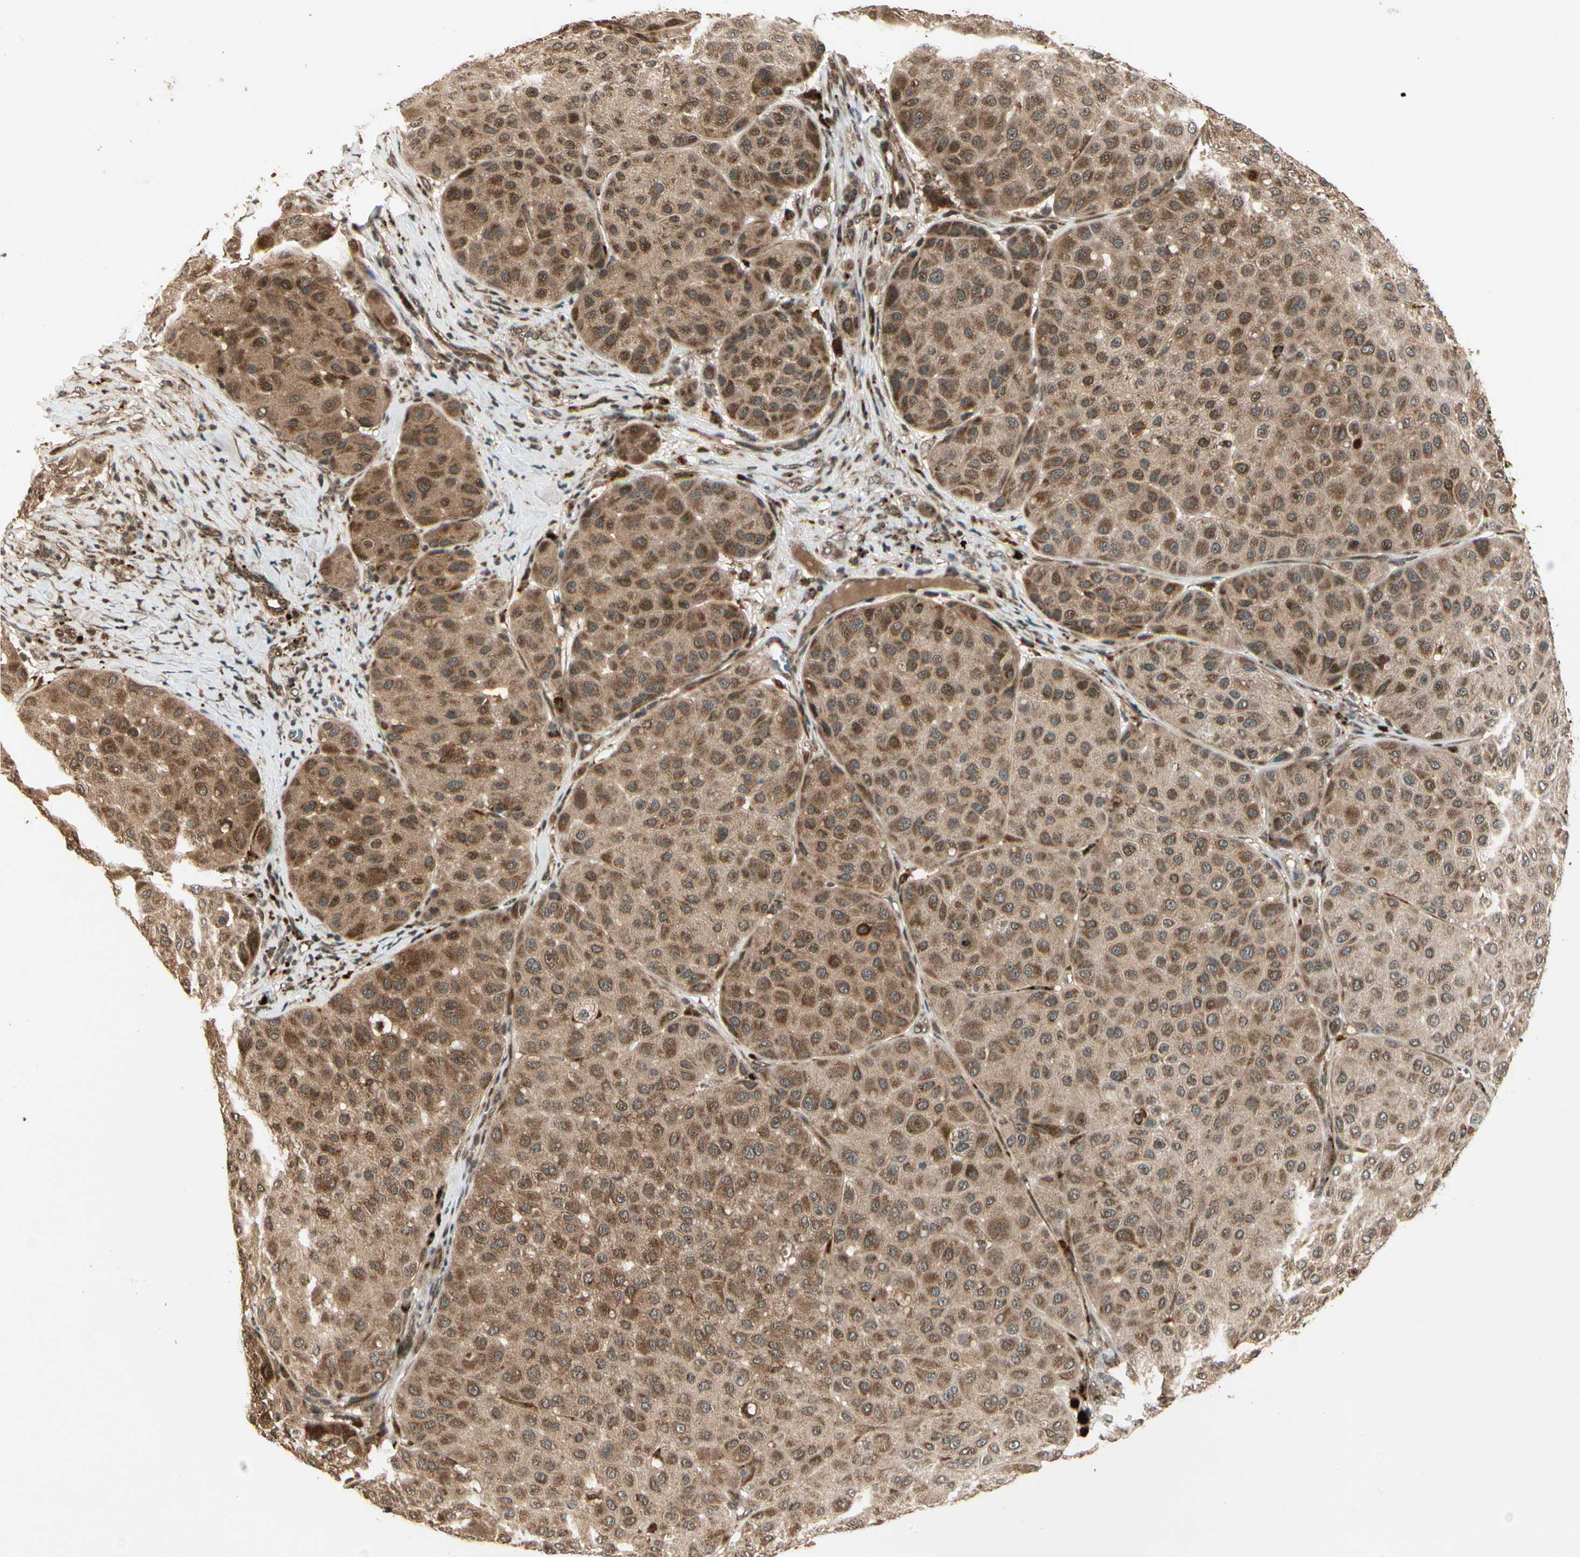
{"staining": {"intensity": "moderate", "quantity": ">75%", "location": "cytoplasmic/membranous"}, "tissue": "melanoma", "cell_type": "Tumor cells", "image_type": "cancer", "snomed": [{"axis": "morphology", "description": "Normal tissue, NOS"}, {"axis": "morphology", "description": "Malignant melanoma, Metastatic site"}, {"axis": "topography", "description": "Skin"}], "caption": "Human melanoma stained for a protein (brown) exhibits moderate cytoplasmic/membranous positive expression in about >75% of tumor cells.", "gene": "GLUL", "patient": {"sex": "male", "age": 41}}